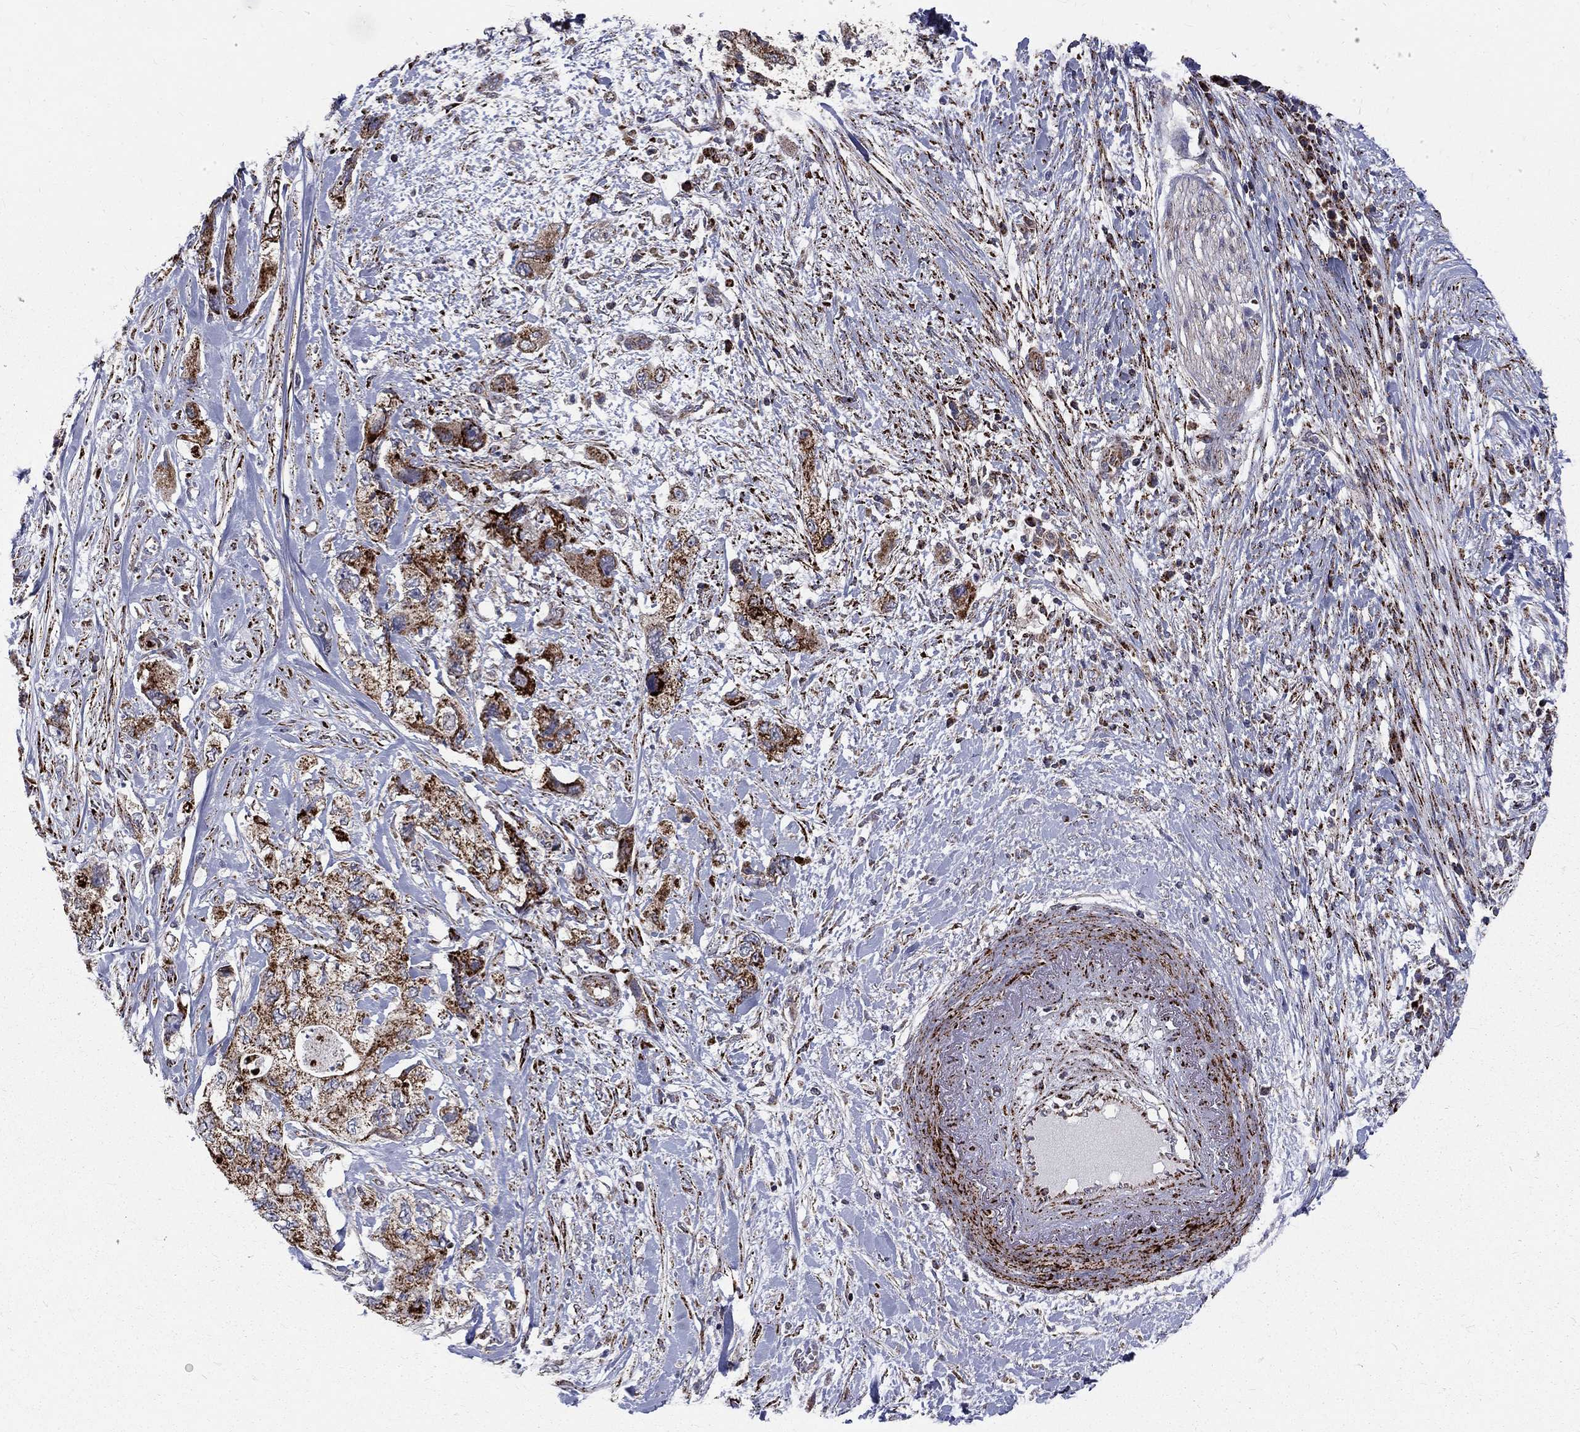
{"staining": {"intensity": "strong", "quantity": ">75%", "location": "cytoplasmic/membranous"}, "tissue": "pancreatic cancer", "cell_type": "Tumor cells", "image_type": "cancer", "snomed": [{"axis": "morphology", "description": "Adenocarcinoma, NOS"}, {"axis": "topography", "description": "Pancreas"}], "caption": "Immunohistochemistry (IHC) of human pancreatic cancer (adenocarcinoma) reveals high levels of strong cytoplasmic/membranous positivity in about >75% of tumor cells.", "gene": "ALDH1B1", "patient": {"sex": "female", "age": 73}}